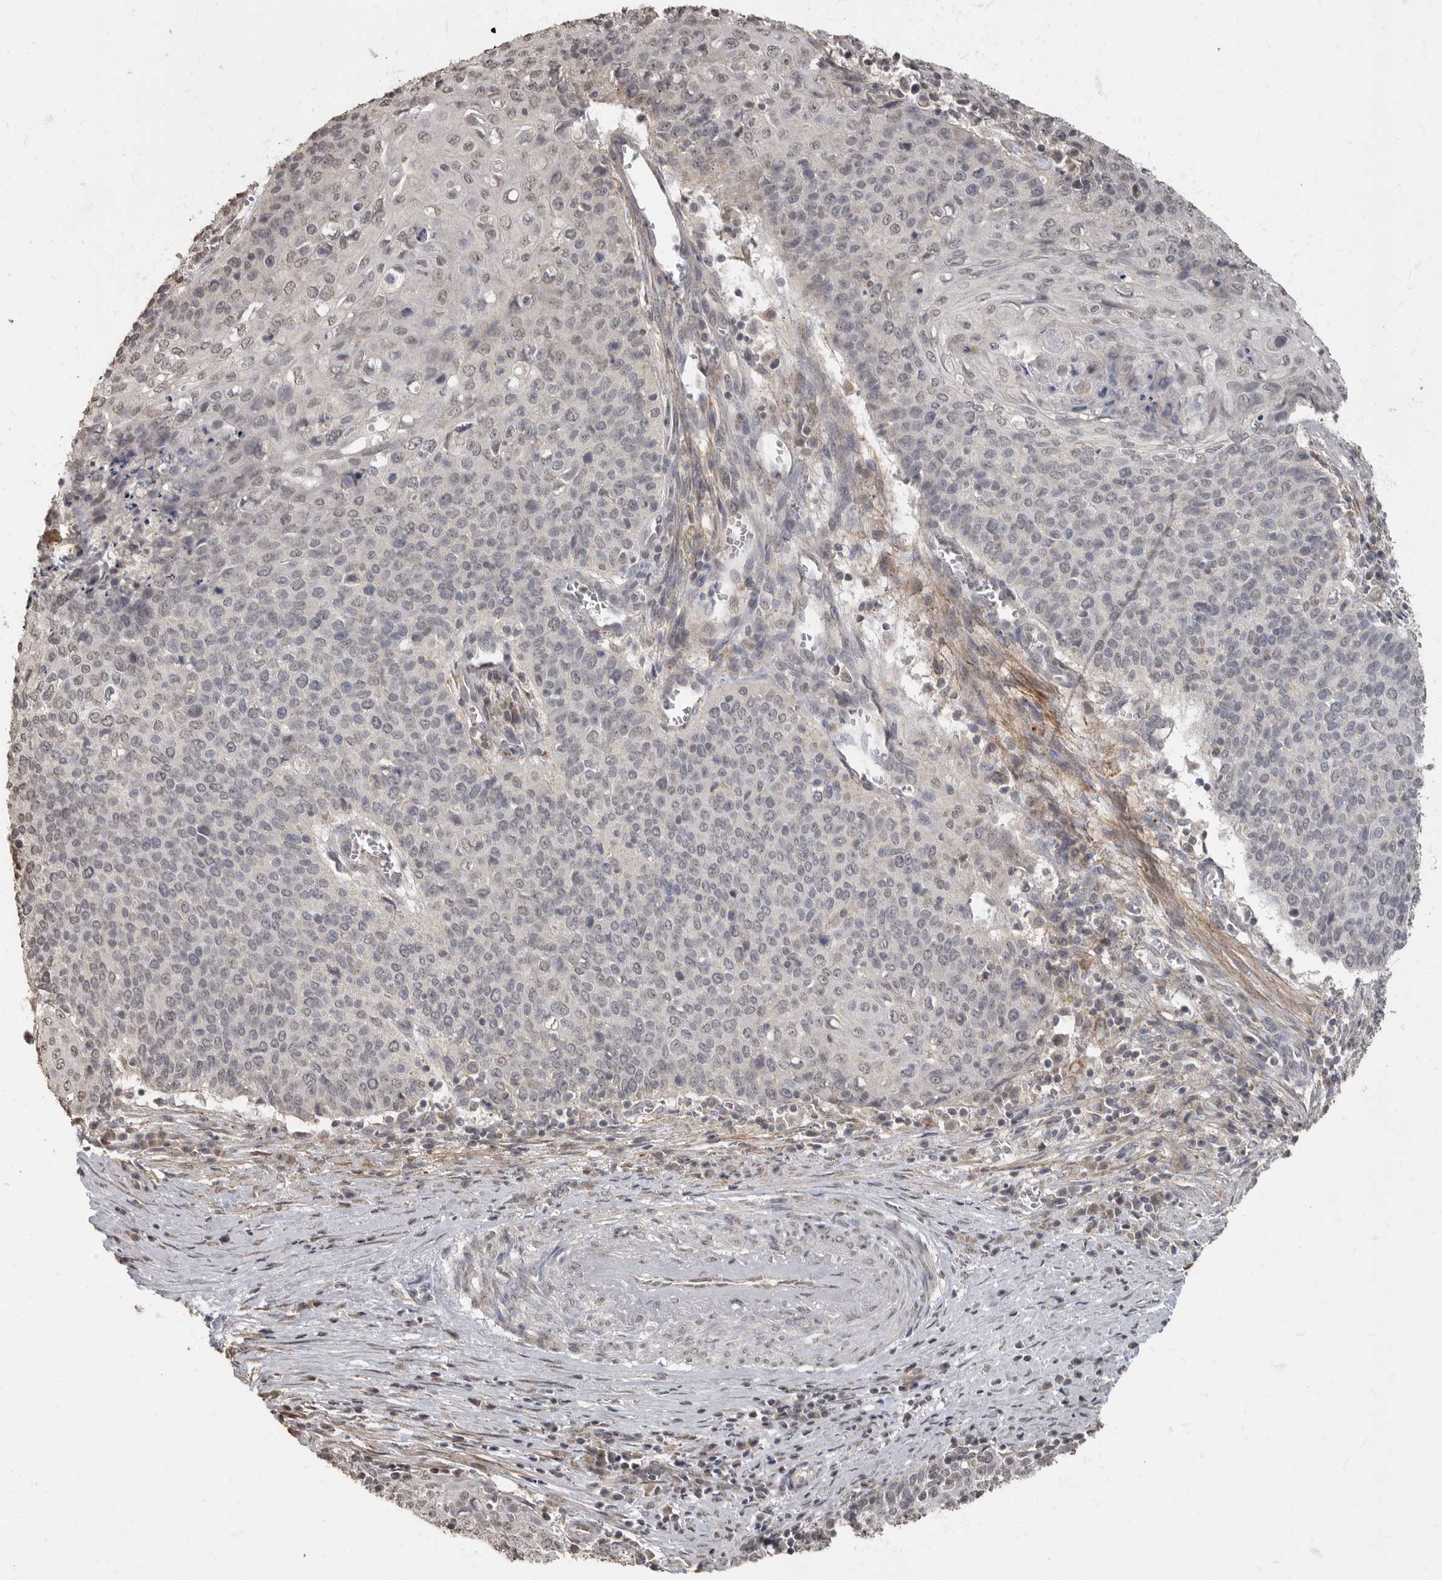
{"staining": {"intensity": "negative", "quantity": "none", "location": "none"}, "tissue": "cervical cancer", "cell_type": "Tumor cells", "image_type": "cancer", "snomed": [{"axis": "morphology", "description": "Squamous cell carcinoma, NOS"}, {"axis": "topography", "description": "Cervix"}], "caption": "IHC micrograph of neoplastic tissue: human cervical squamous cell carcinoma stained with DAB reveals no significant protein expression in tumor cells. The staining is performed using DAB (3,3'-diaminobenzidine) brown chromogen with nuclei counter-stained in using hematoxylin.", "gene": "MAFG", "patient": {"sex": "female", "age": 39}}